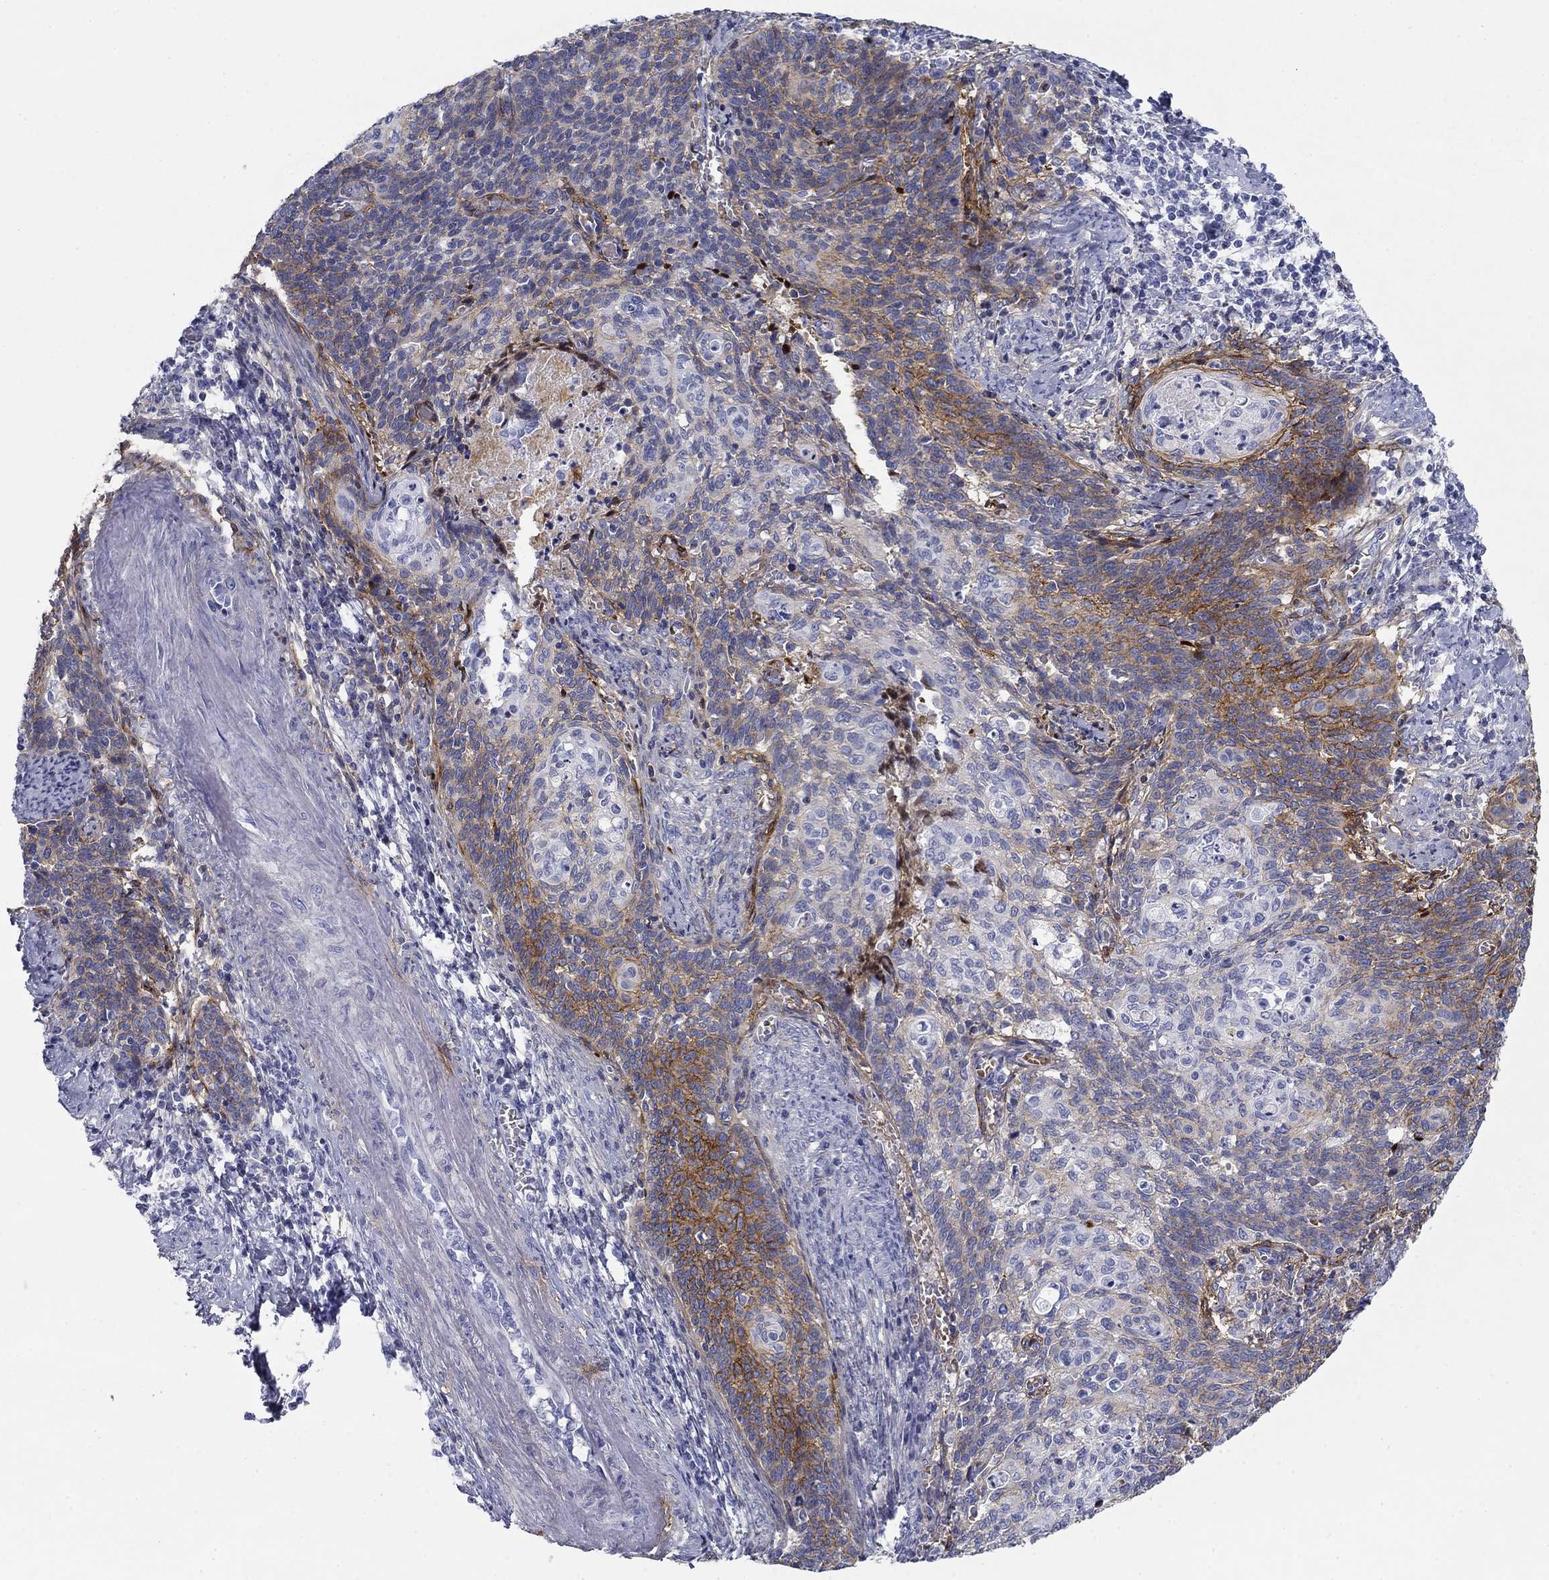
{"staining": {"intensity": "strong", "quantity": "<25%", "location": "cytoplasmic/membranous"}, "tissue": "cervical cancer", "cell_type": "Tumor cells", "image_type": "cancer", "snomed": [{"axis": "morphology", "description": "Normal tissue, NOS"}, {"axis": "morphology", "description": "Squamous cell carcinoma, NOS"}, {"axis": "topography", "description": "Cervix"}], "caption": "A micrograph of human cervical squamous cell carcinoma stained for a protein reveals strong cytoplasmic/membranous brown staining in tumor cells.", "gene": "GPC1", "patient": {"sex": "female", "age": 39}}